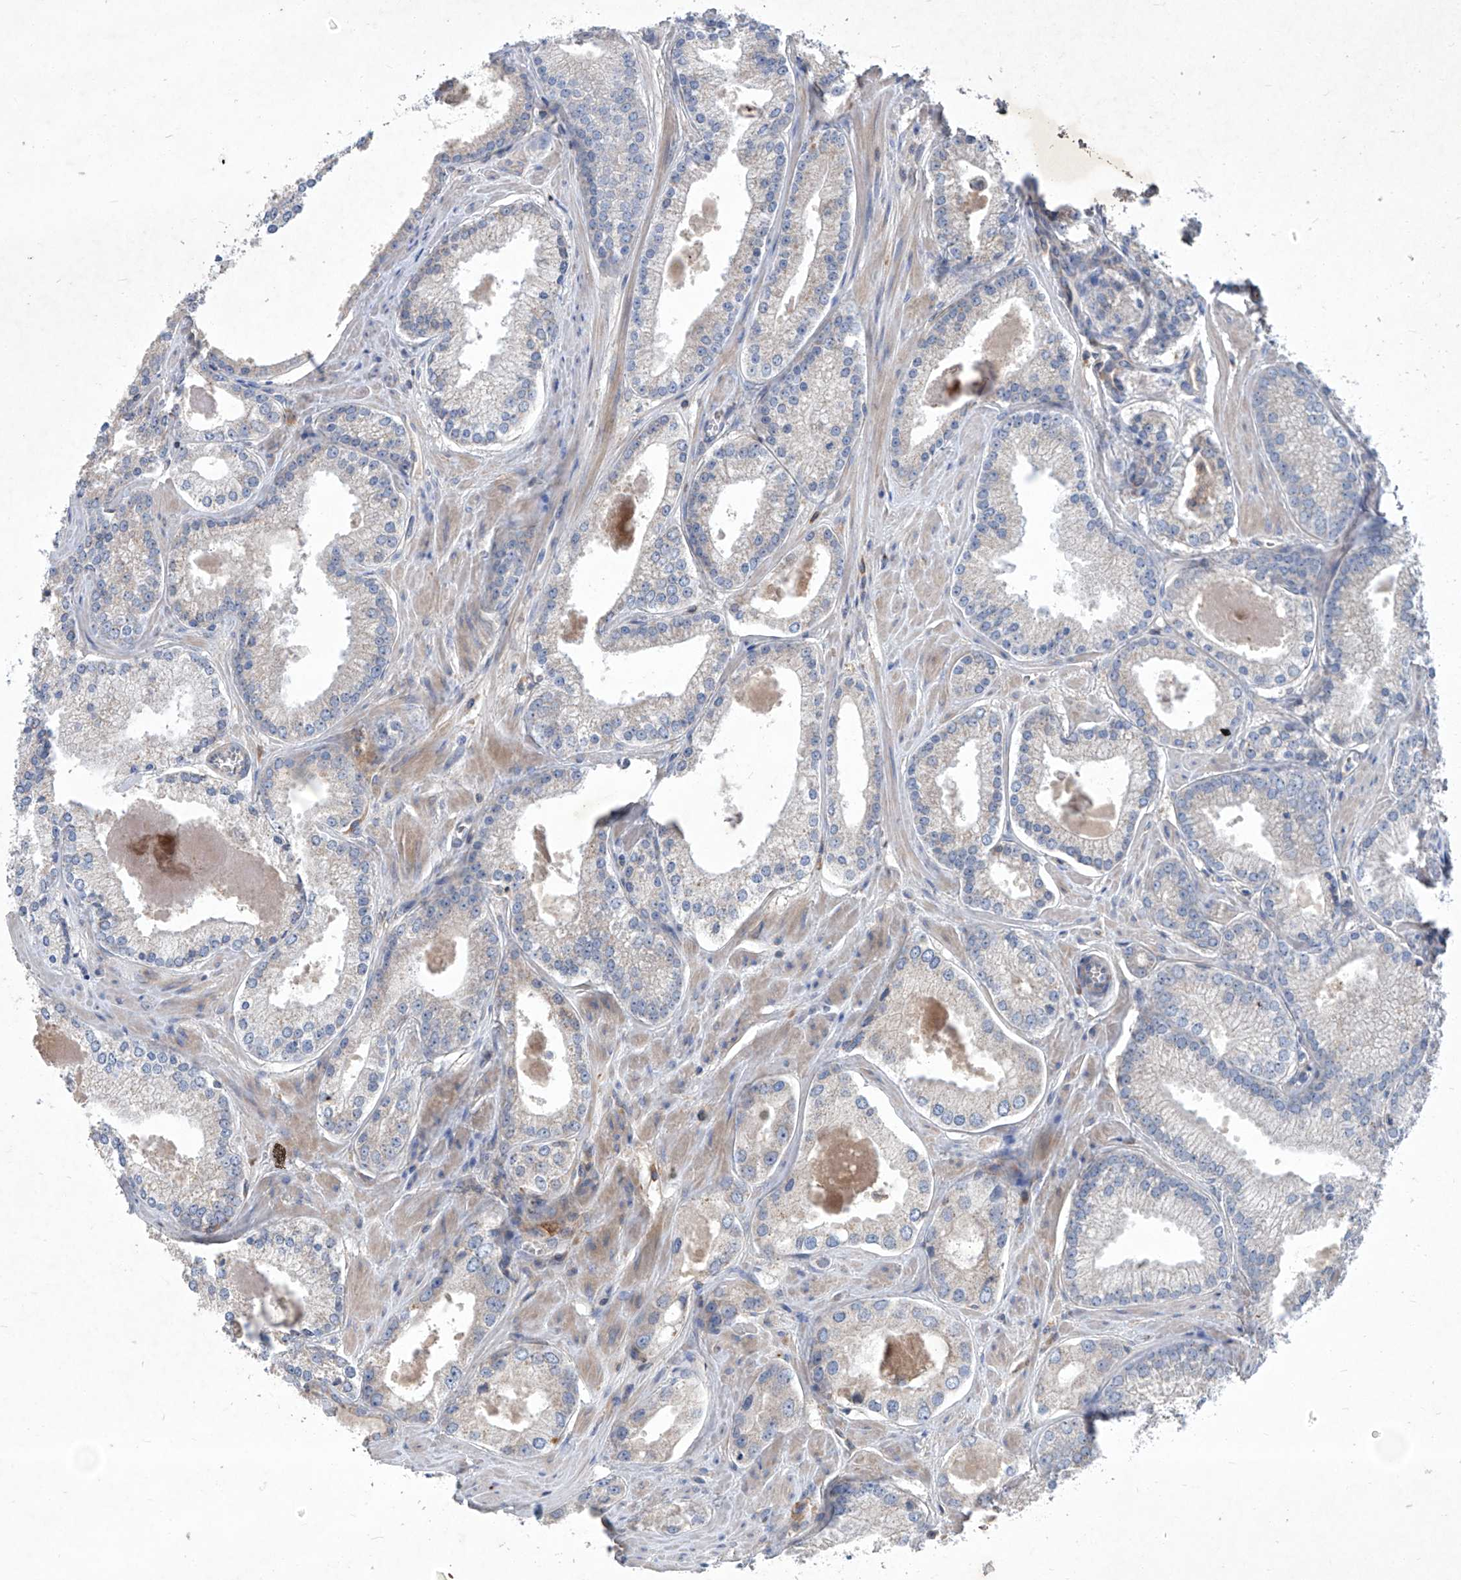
{"staining": {"intensity": "negative", "quantity": "none", "location": "none"}, "tissue": "prostate cancer", "cell_type": "Tumor cells", "image_type": "cancer", "snomed": [{"axis": "morphology", "description": "Adenocarcinoma, Low grade"}, {"axis": "topography", "description": "Prostate"}], "caption": "Tumor cells are negative for brown protein staining in prostate cancer (adenocarcinoma (low-grade)).", "gene": "EPHA8", "patient": {"sex": "male", "age": 54}}